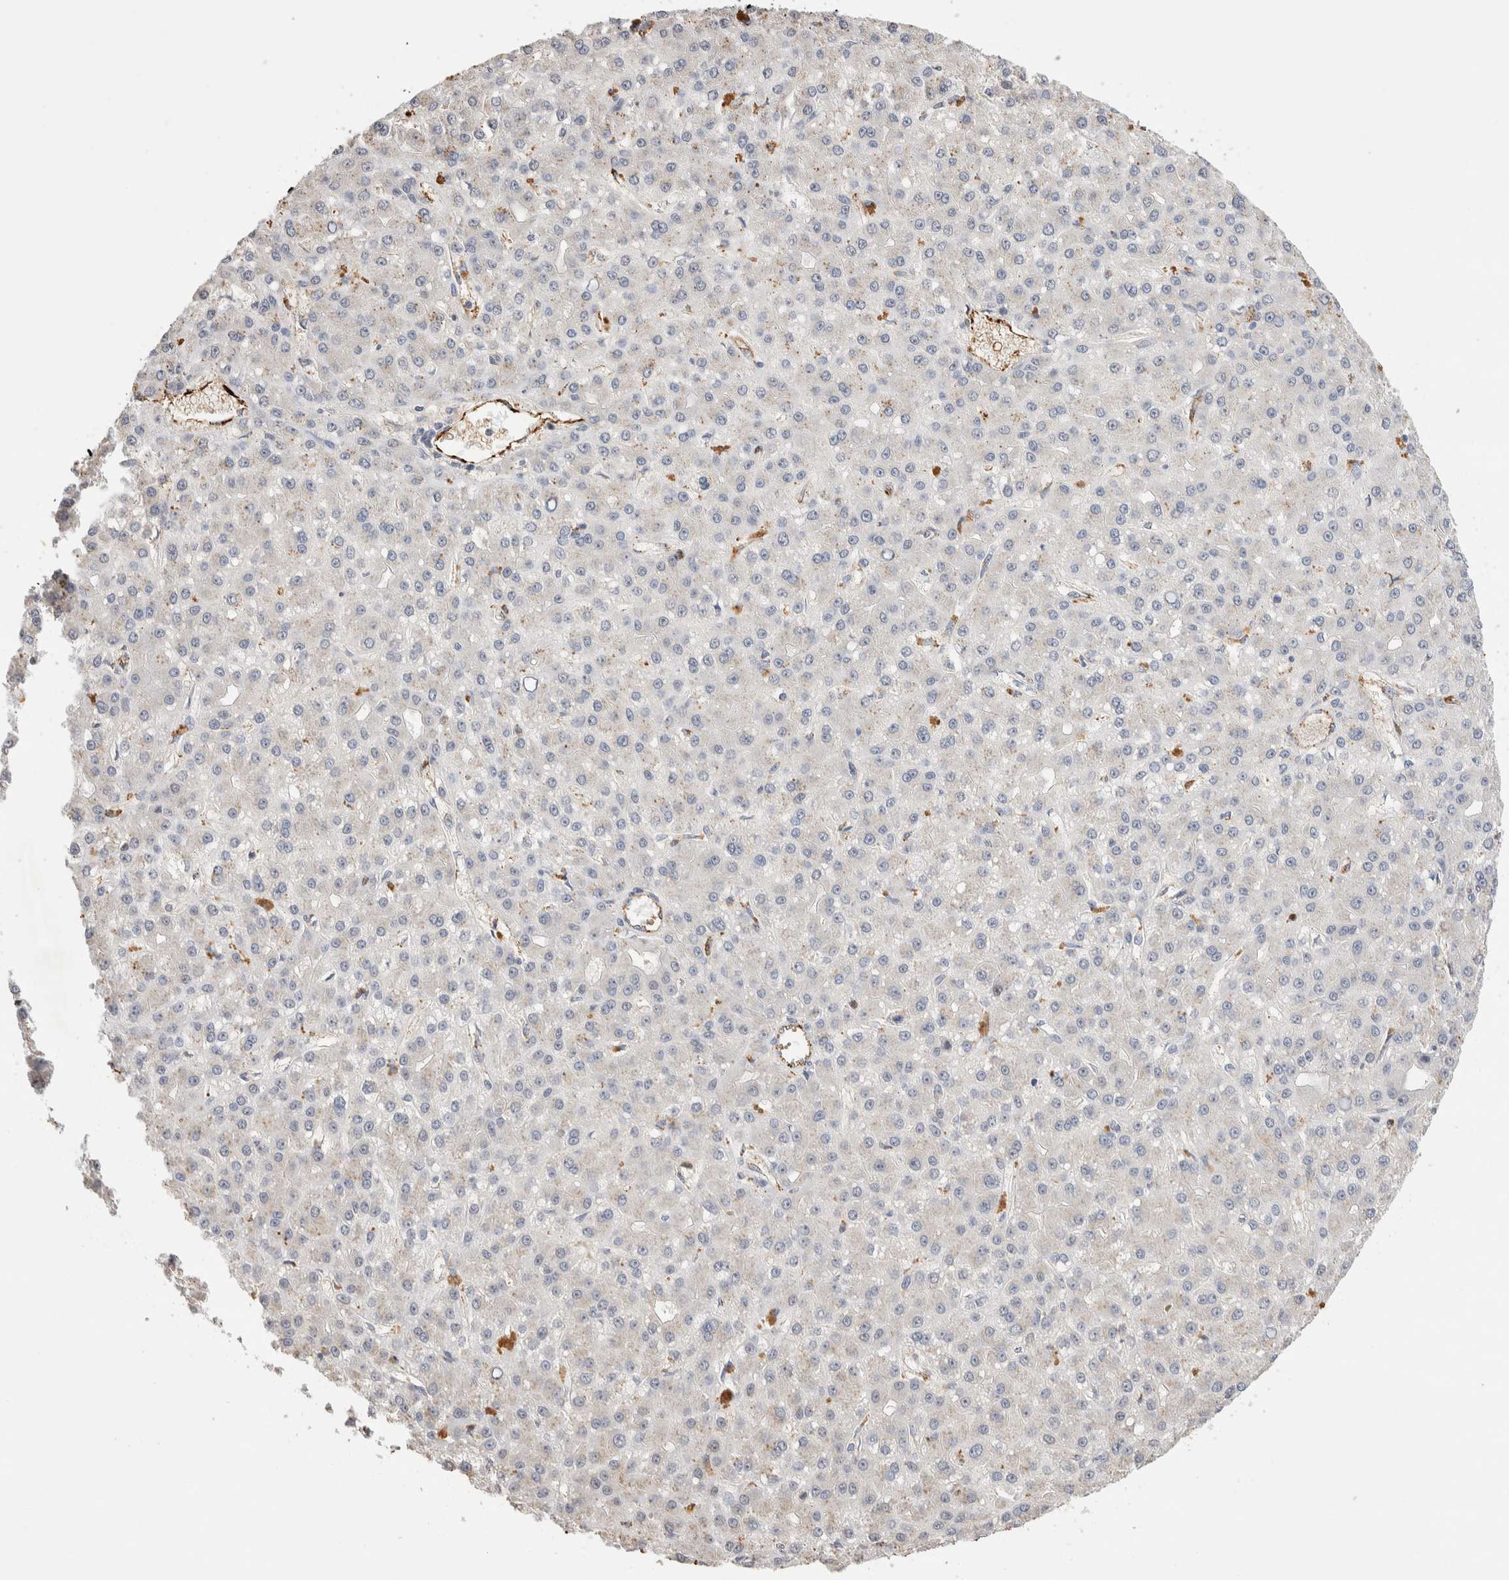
{"staining": {"intensity": "negative", "quantity": "none", "location": "none"}, "tissue": "liver cancer", "cell_type": "Tumor cells", "image_type": "cancer", "snomed": [{"axis": "morphology", "description": "Carcinoma, Hepatocellular, NOS"}, {"axis": "topography", "description": "Liver"}], "caption": "Tumor cells are negative for protein expression in human liver cancer (hepatocellular carcinoma).", "gene": "NSMAF", "patient": {"sex": "male", "age": 67}}